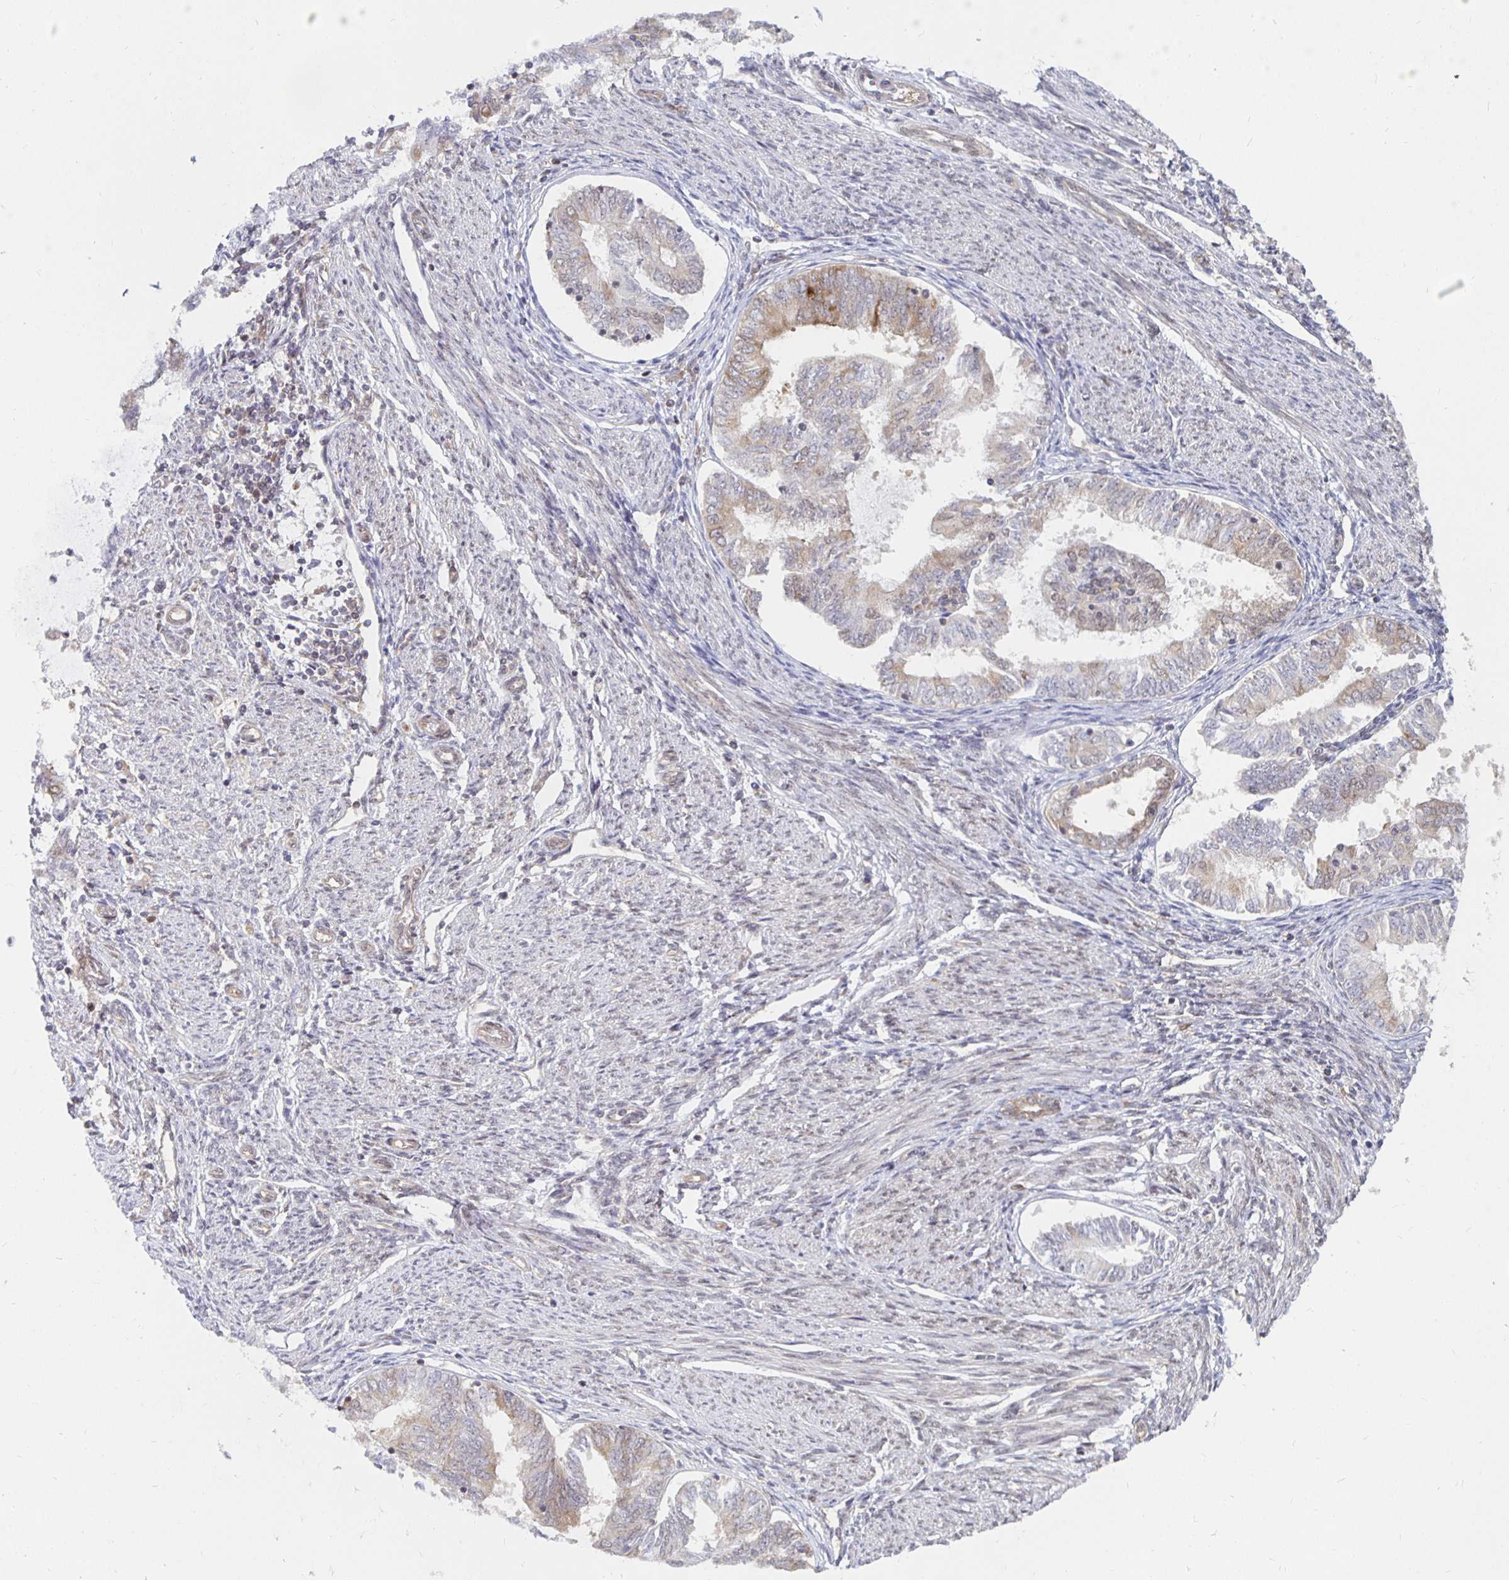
{"staining": {"intensity": "moderate", "quantity": "25%-75%", "location": "cytoplasmic/membranous"}, "tissue": "endometrial cancer", "cell_type": "Tumor cells", "image_type": "cancer", "snomed": [{"axis": "morphology", "description": "Adenocarcinoma, NOS"}, {"axis": "topography", "description": "Endometrium"}], "caption": "A brown stain labels moderate cytoplasmic/membranous positivity of a protein in human endometrial adenocarcinoma tumor cells. Using DAB (3,3'-diaminobenzidine) (brown) and hematoxylin (blue) stains, captured at high magnification using brightfield microscopy.", "gene": "PDAP1", "patient": {"sex": "female", "age": 79}}